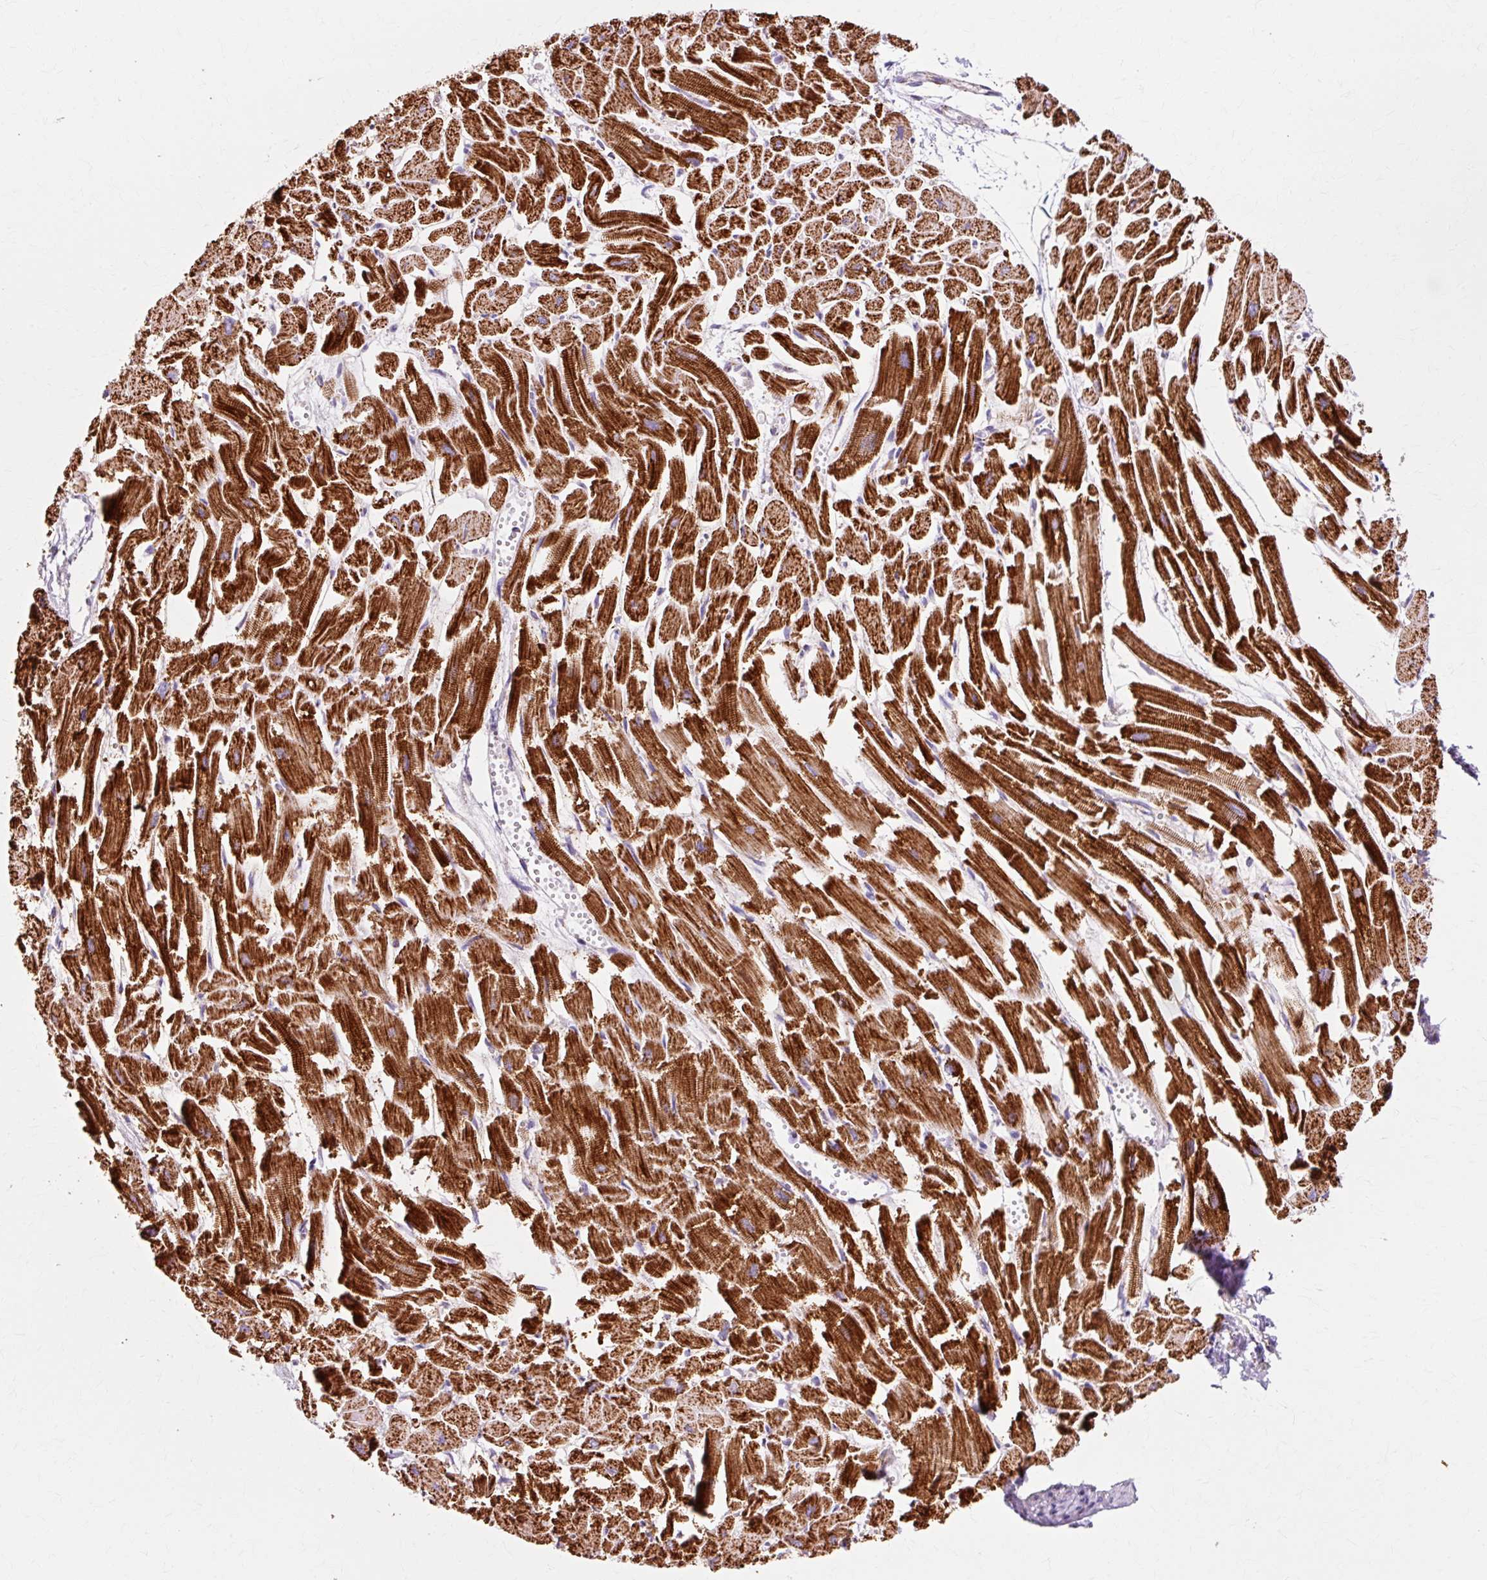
{"staining": {"intensity": "strong", "quantity": ">75%", "location": "cytoplasmic/membranous"}, "tissue": "heart muscle", "cell_type": "Cardiomyocytes", "image_type": "normal", "snomed": [{"axis": "morphology", "description": "Normal tissue, NOS"}, {"axis": "topography", "description": "Heart"}], "caption": "Immunohistochemistry (IHC) of unremarkable human heart muscle exhibits high levels of strong cytoplasmic/membranous staining in about >75% of cardiomyocytes.", "gene": "ATP5PO", "patient": {"sex": "male", "age": 54}}